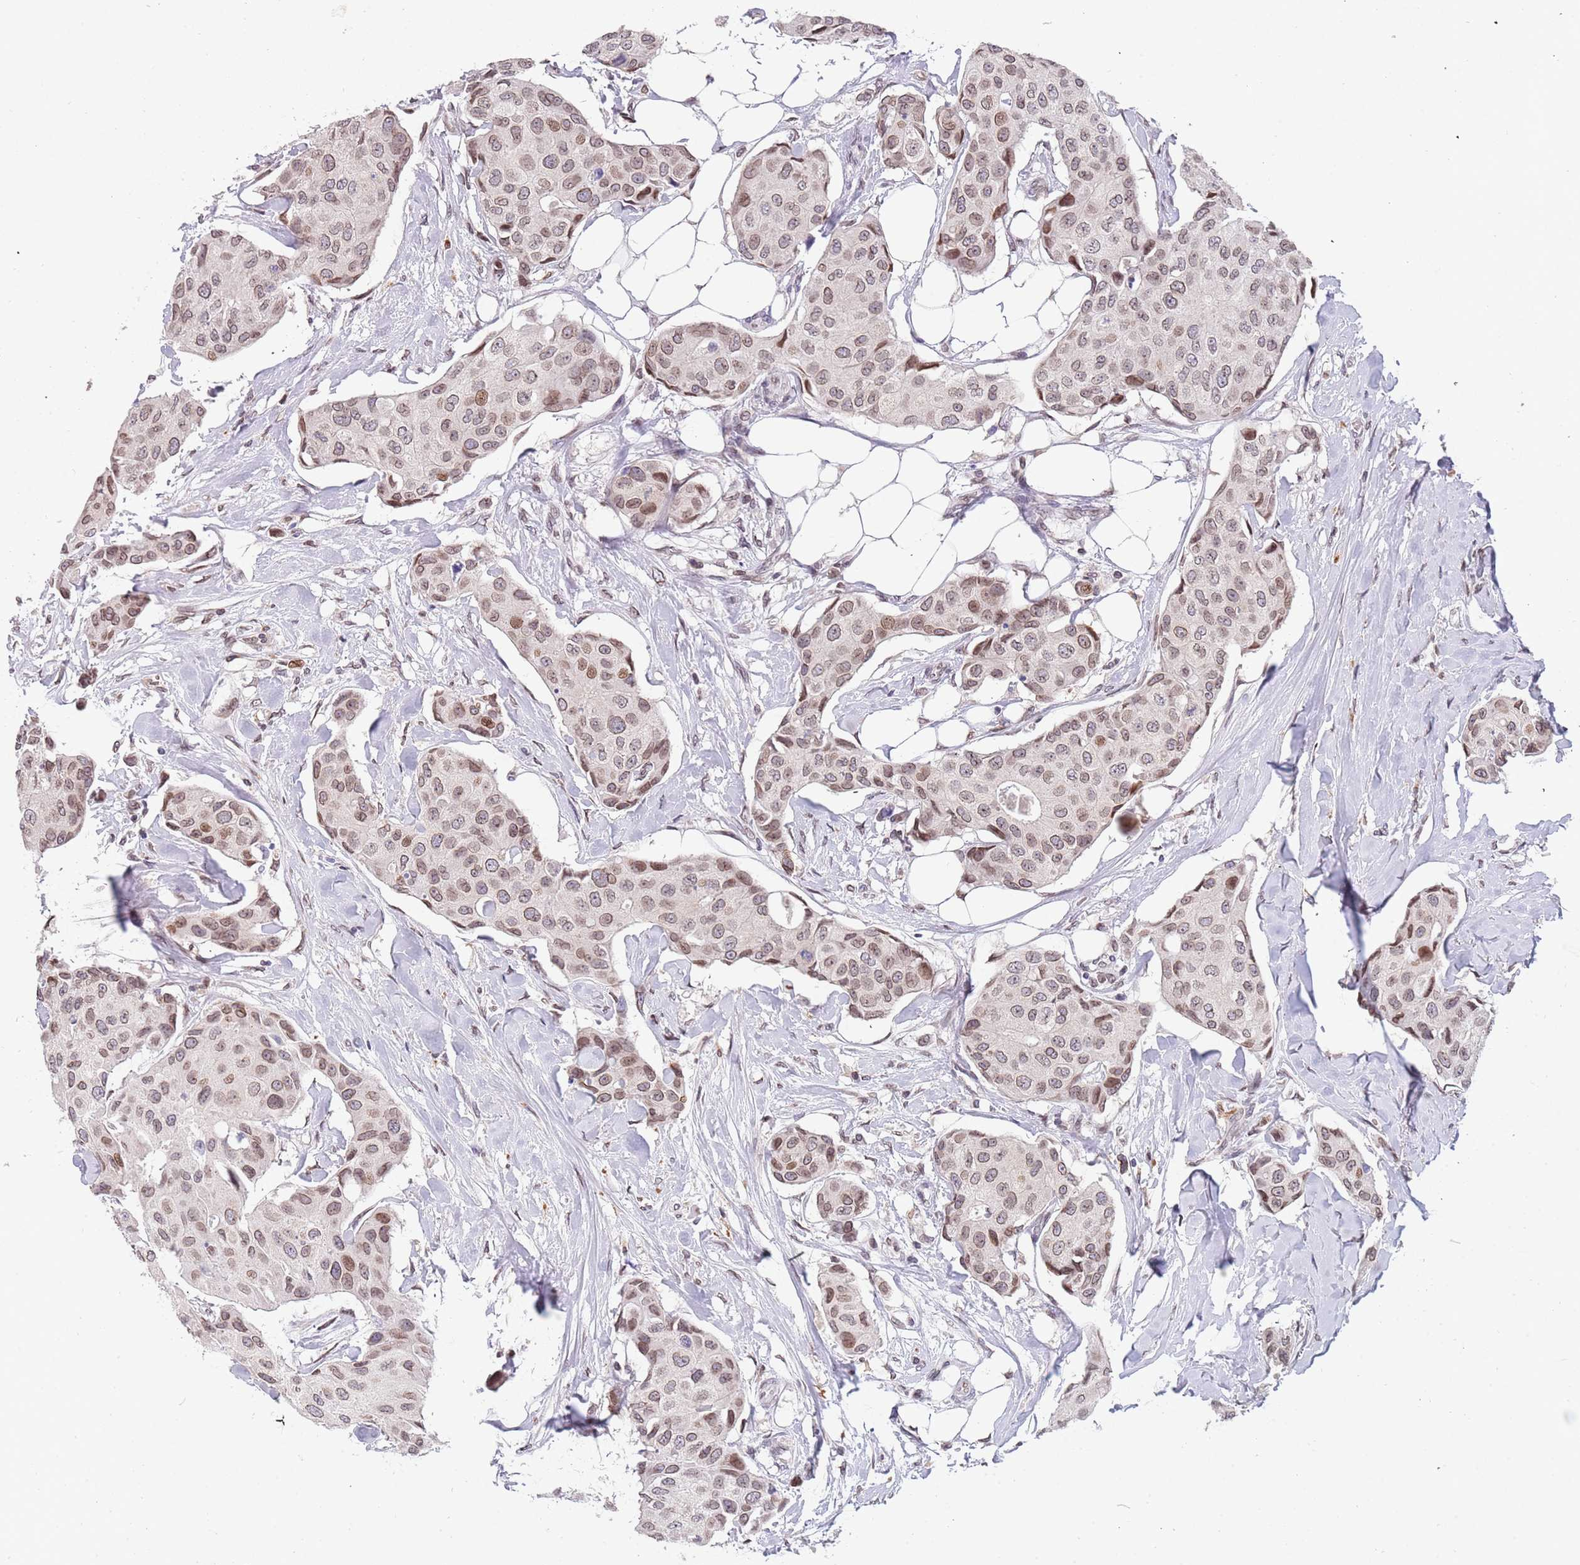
{"staining": {"intensity": "moderate", "quantity": ">75%", "location": "cytoplasmic/membranous,nuclear"}, "tissue": "breast cancer", "cell_type": "Tumor cells", "image_type": "cancer", "snomed": [{"axis": "morphology", "description": "Duct carcinoma"}, {"axis": "topography", "description": "Breast"}, {"axis": "topography", "description": "Lymph node"}], "caption": "The immunohistochemical stain shows moderate cytoplasmic/membranous and nuclear expression in tumor cells of breast cancer tissue. The protein of interest is stained brown, and the nuclei are stained in blue (DAB (3,3'-diaminobenzidine) IHC with brightfield microscopy, high magnification).", "gene": "KLHDC2", "patient": {"sex": "female", "age": 80}}